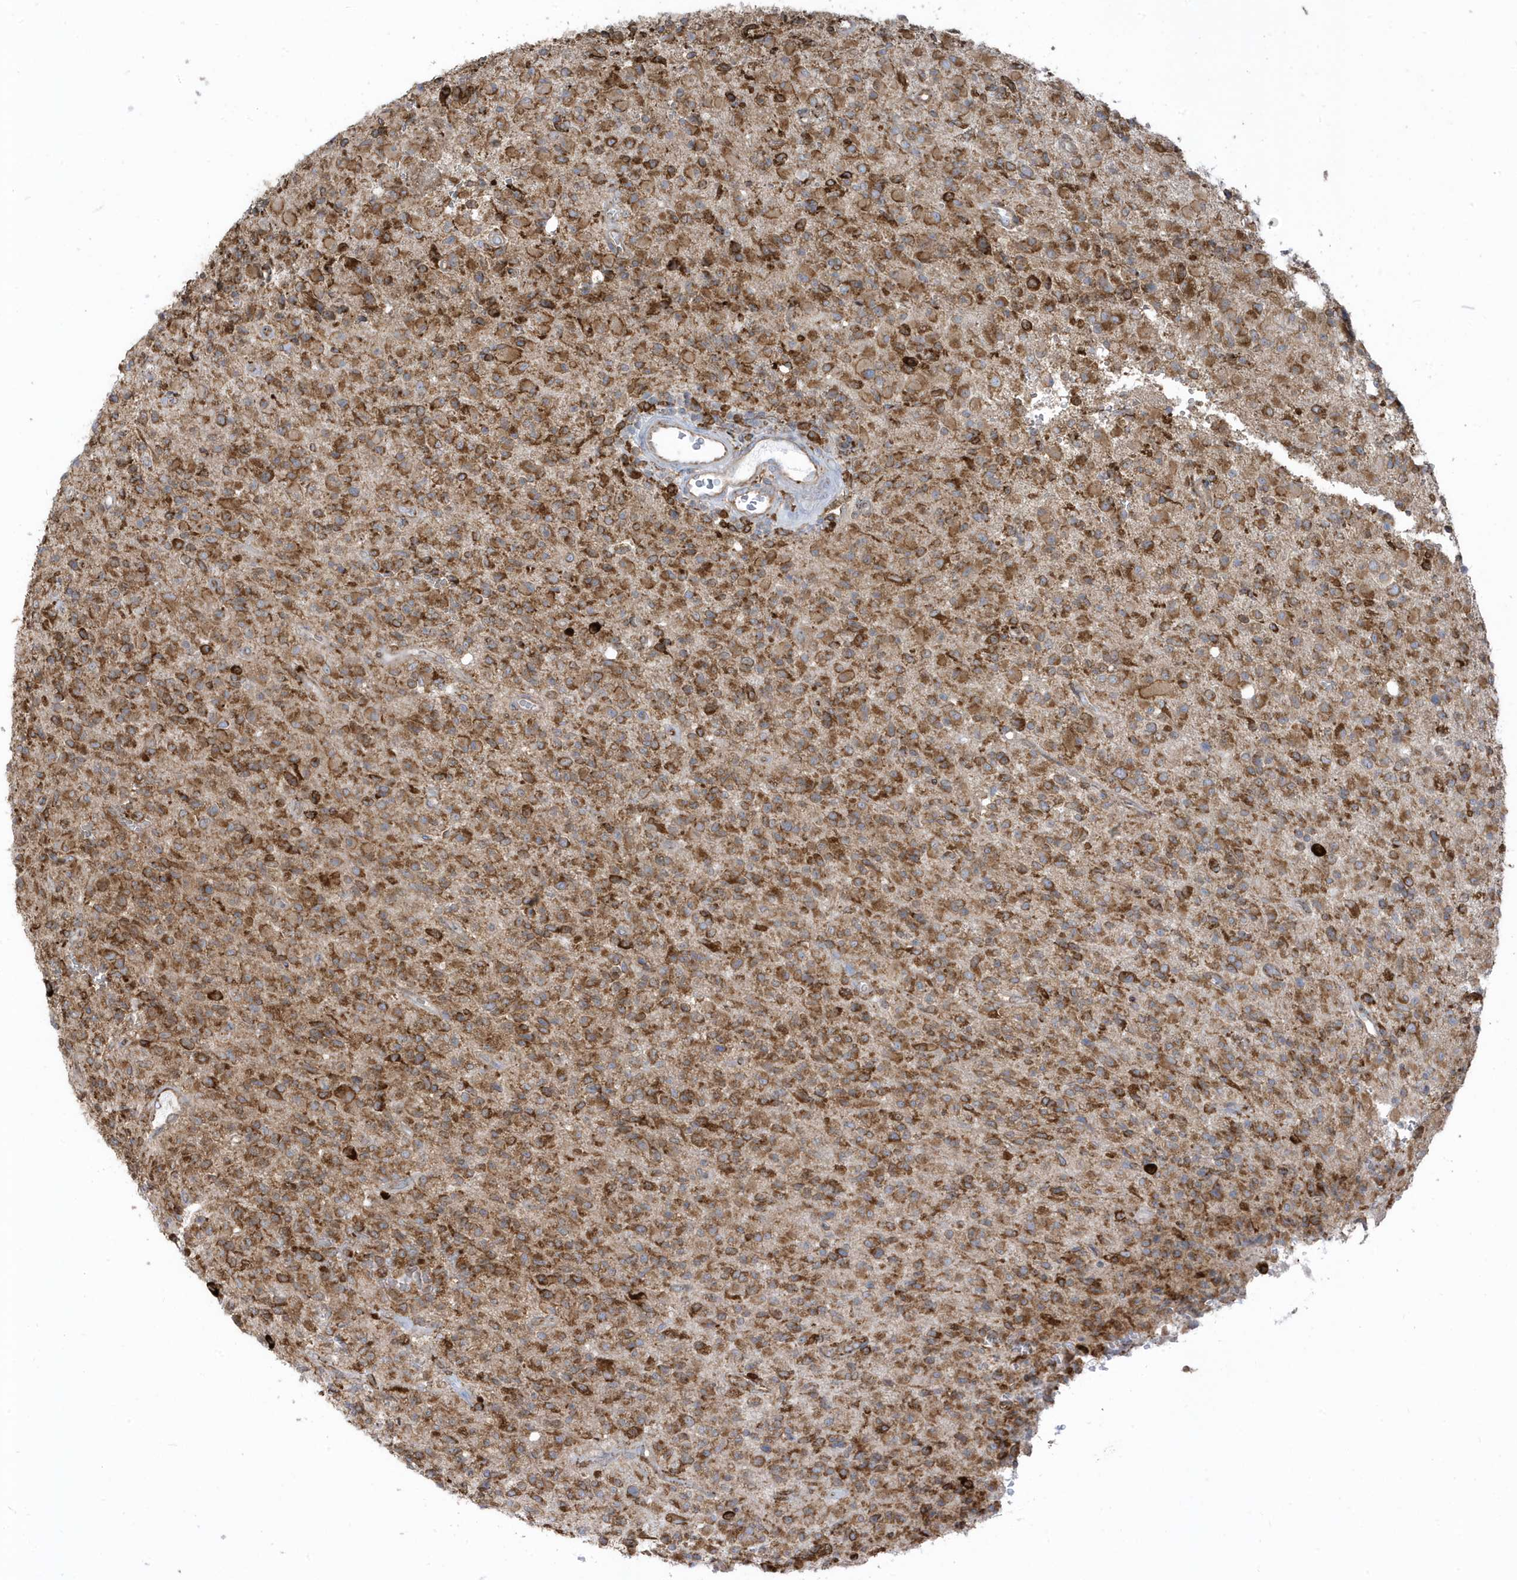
{"staining": {"intensity": "strong", "quantity": ">75%", "location": "cytoplasmic/membranous"}, "tissue": "glioma", "cell_type": "Tumor cells", "image_type": "cancer", "snomed": [{"axis": "morphology", "description": "Glioma, malignant, High grade"}, {"axis": "topography", "description": "Brain"}], "caption": "Human malignant glioma (high-grade) stained for a protein (brown) demonstrates strong cytoplasmic/membranous positive positivity in about >75% of tumor cells.", "gene": "PDIA6", "patient": {"sex": "female", "age": 57}}